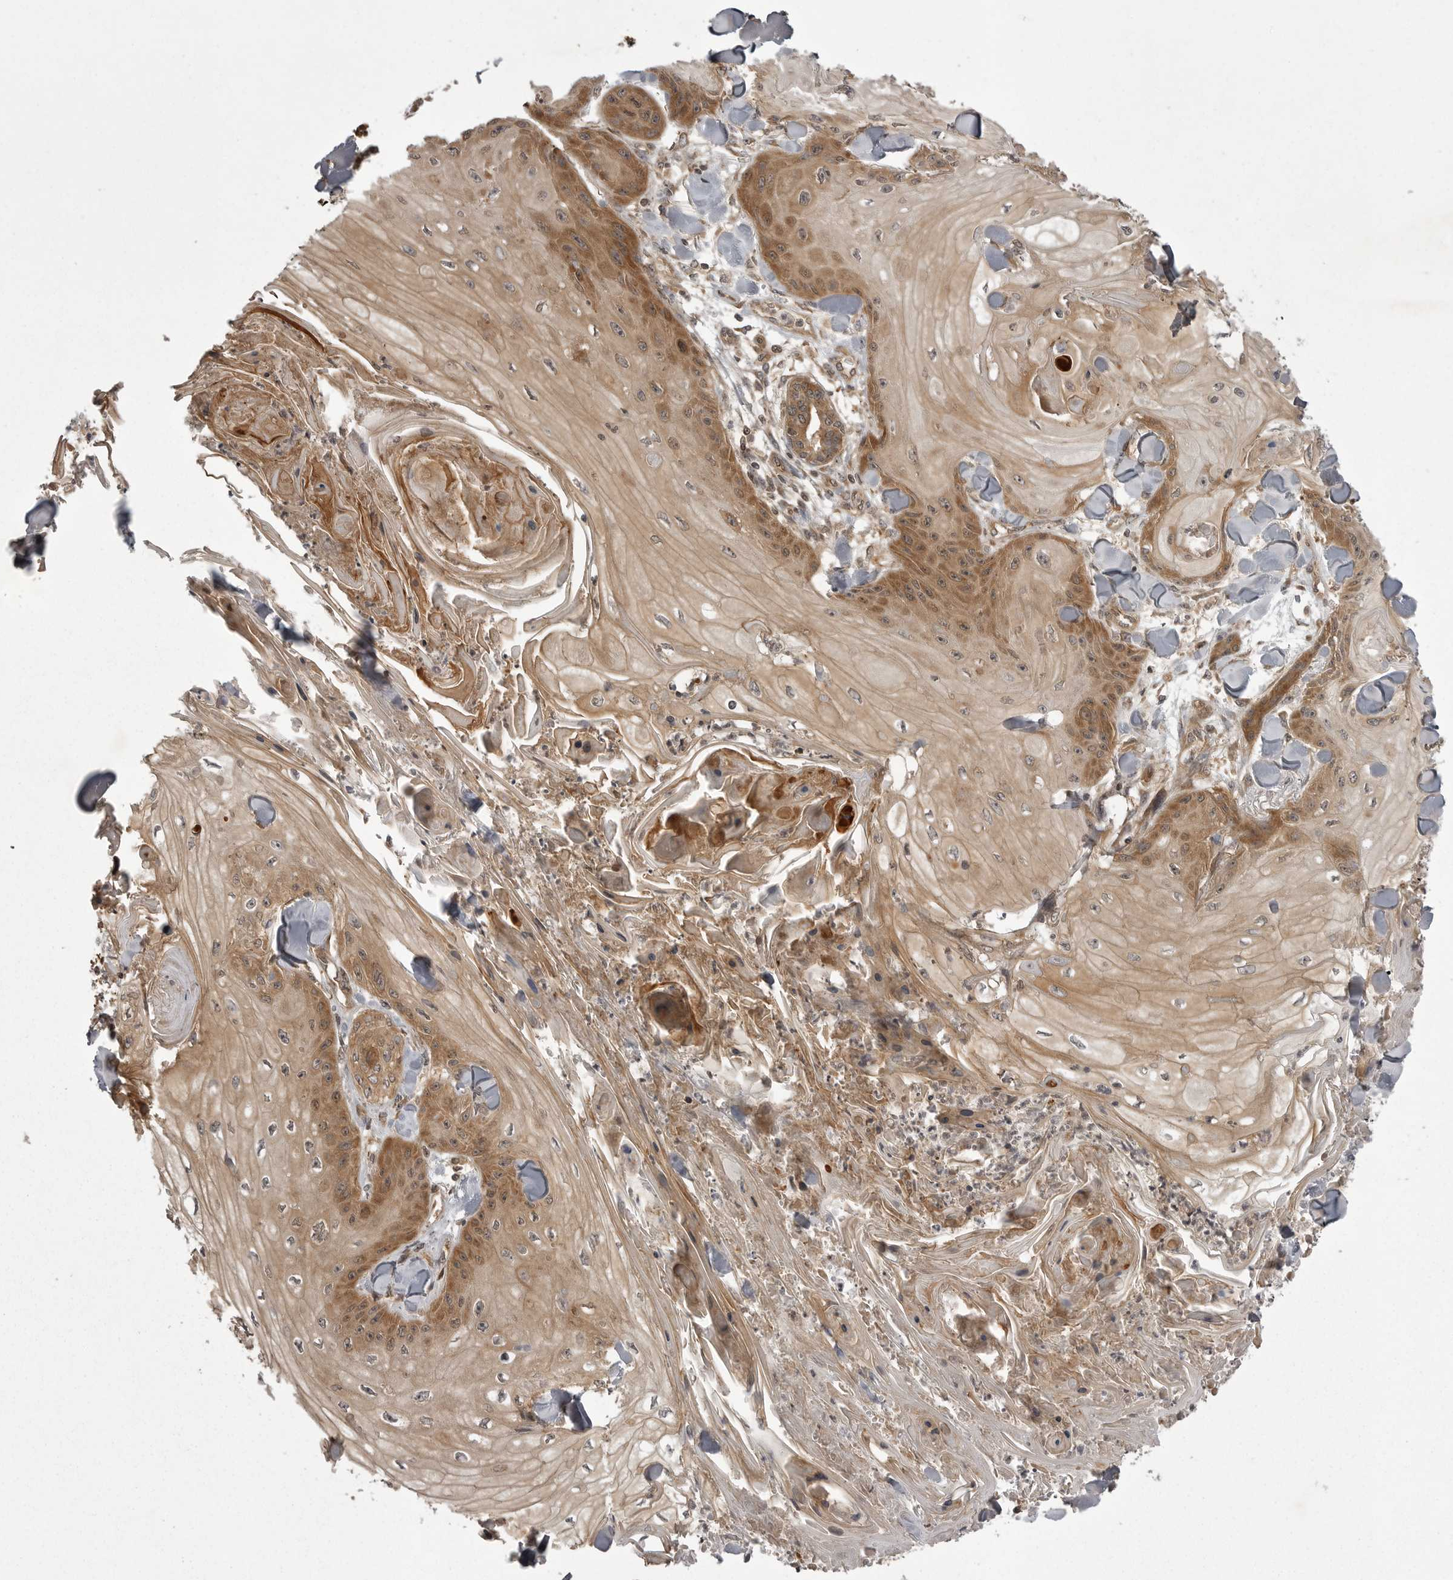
{"staining": {"intensity": "moderate", "quantity": ">75%", "location": "cytoplasmic/membranous"}, "tissue": "skin cancer", "cell_type": "Tumor cells", "image_type": "cancer", "snomed": [{"axis": "morphology", "description": "Squamous cell carcinoma, NOS"}, {"axis": "topography", "description": "Skin"}], "caption": "Immunohistochemistry histopathology image of neoplastic tissue: skin cancer (squamous cell carcinoma) stained using IHC shows medium levels of moderate protein expression localized specifically in the cytoplasmic/membranous of tumor cells, appearing as a cytoplasmic/membranous brown color.", "gene": "STK24", "patient": {"sex": "male", "age": 74}}